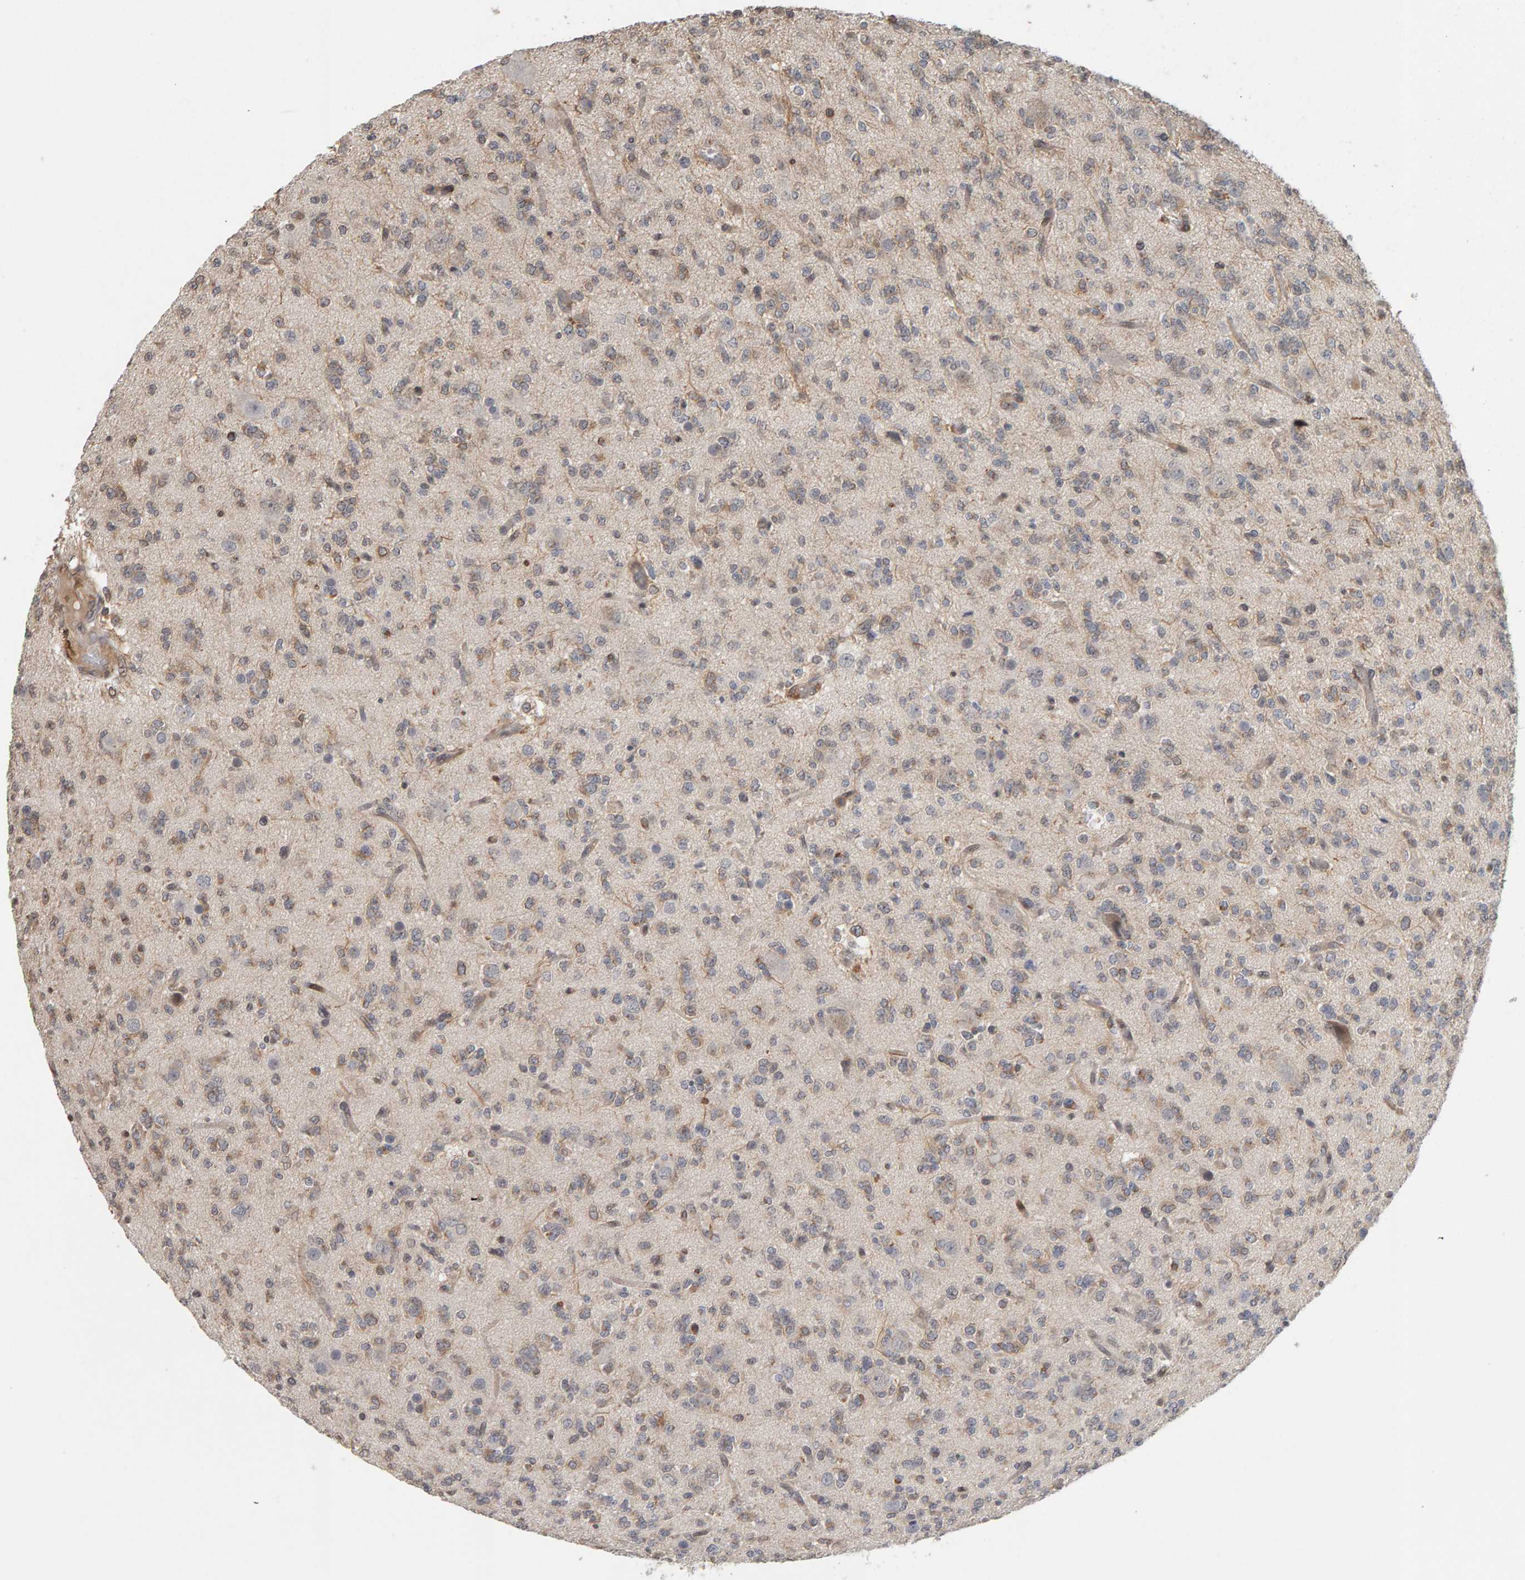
{"staining": {"intensity": "negative", "quantity": "none", "location": "none"}, "tissue": "glioma", "cell_type": "Tumor cells", "image_type": "cancer", "snomed": [{"axis": "morphology", "description": "Glioma, malignant, Low grade"}, {"axis": "topography", "description": "Brain"}], "caption": "This is a histopathology image of IHC staining of glioma, which shows no staining in tumor cells.", "gene": "TEFM", "patient": {"sex": "male", "age": 38}}